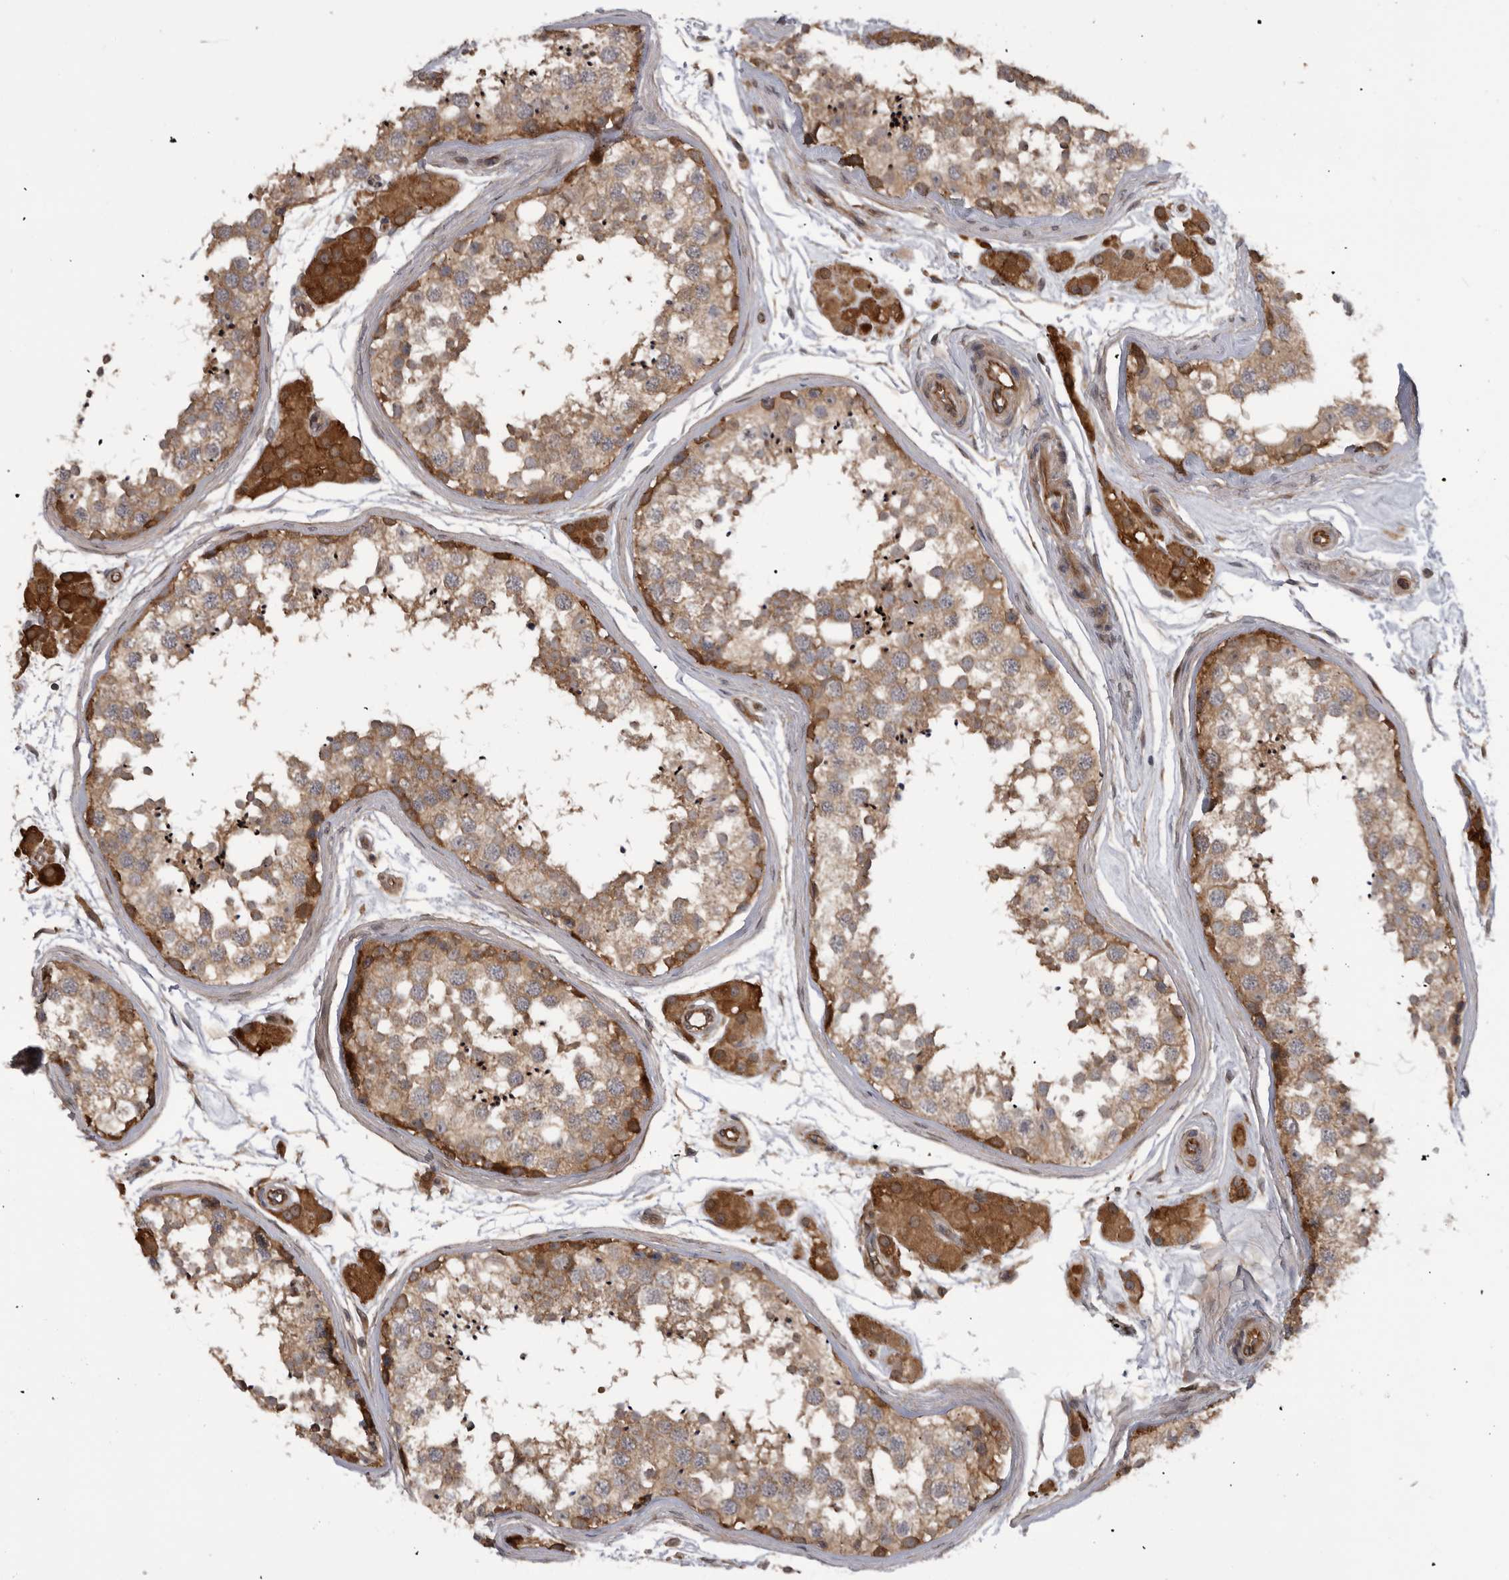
{"staining": {"intensity": "moderate", "quantity": ">75%", "location": "cytoplasmic/membranous"}, "tissue": "testis", "cell_type": "Cells in seminiferous ducts", "image_type": "normal", "snomed": [{"axis": "morphology", "description": "Normal tissue, NOS"}, {"axis": "topography", "description": "Testis"}], "caption": "A high-resolution photomicrograph shows immunohistochemistry staining of normal testis, which shows moderate cytoplasmic/membranous expression in approximately >75% of cells in seminiferous ducts. The staining is performed using DAB brown chromogen to label protein expression. The nuclei are counter-stained blue using hematoxylin.", "gene": "RAB3GAP2", "patient": {"sex": "male", "age": 56}}